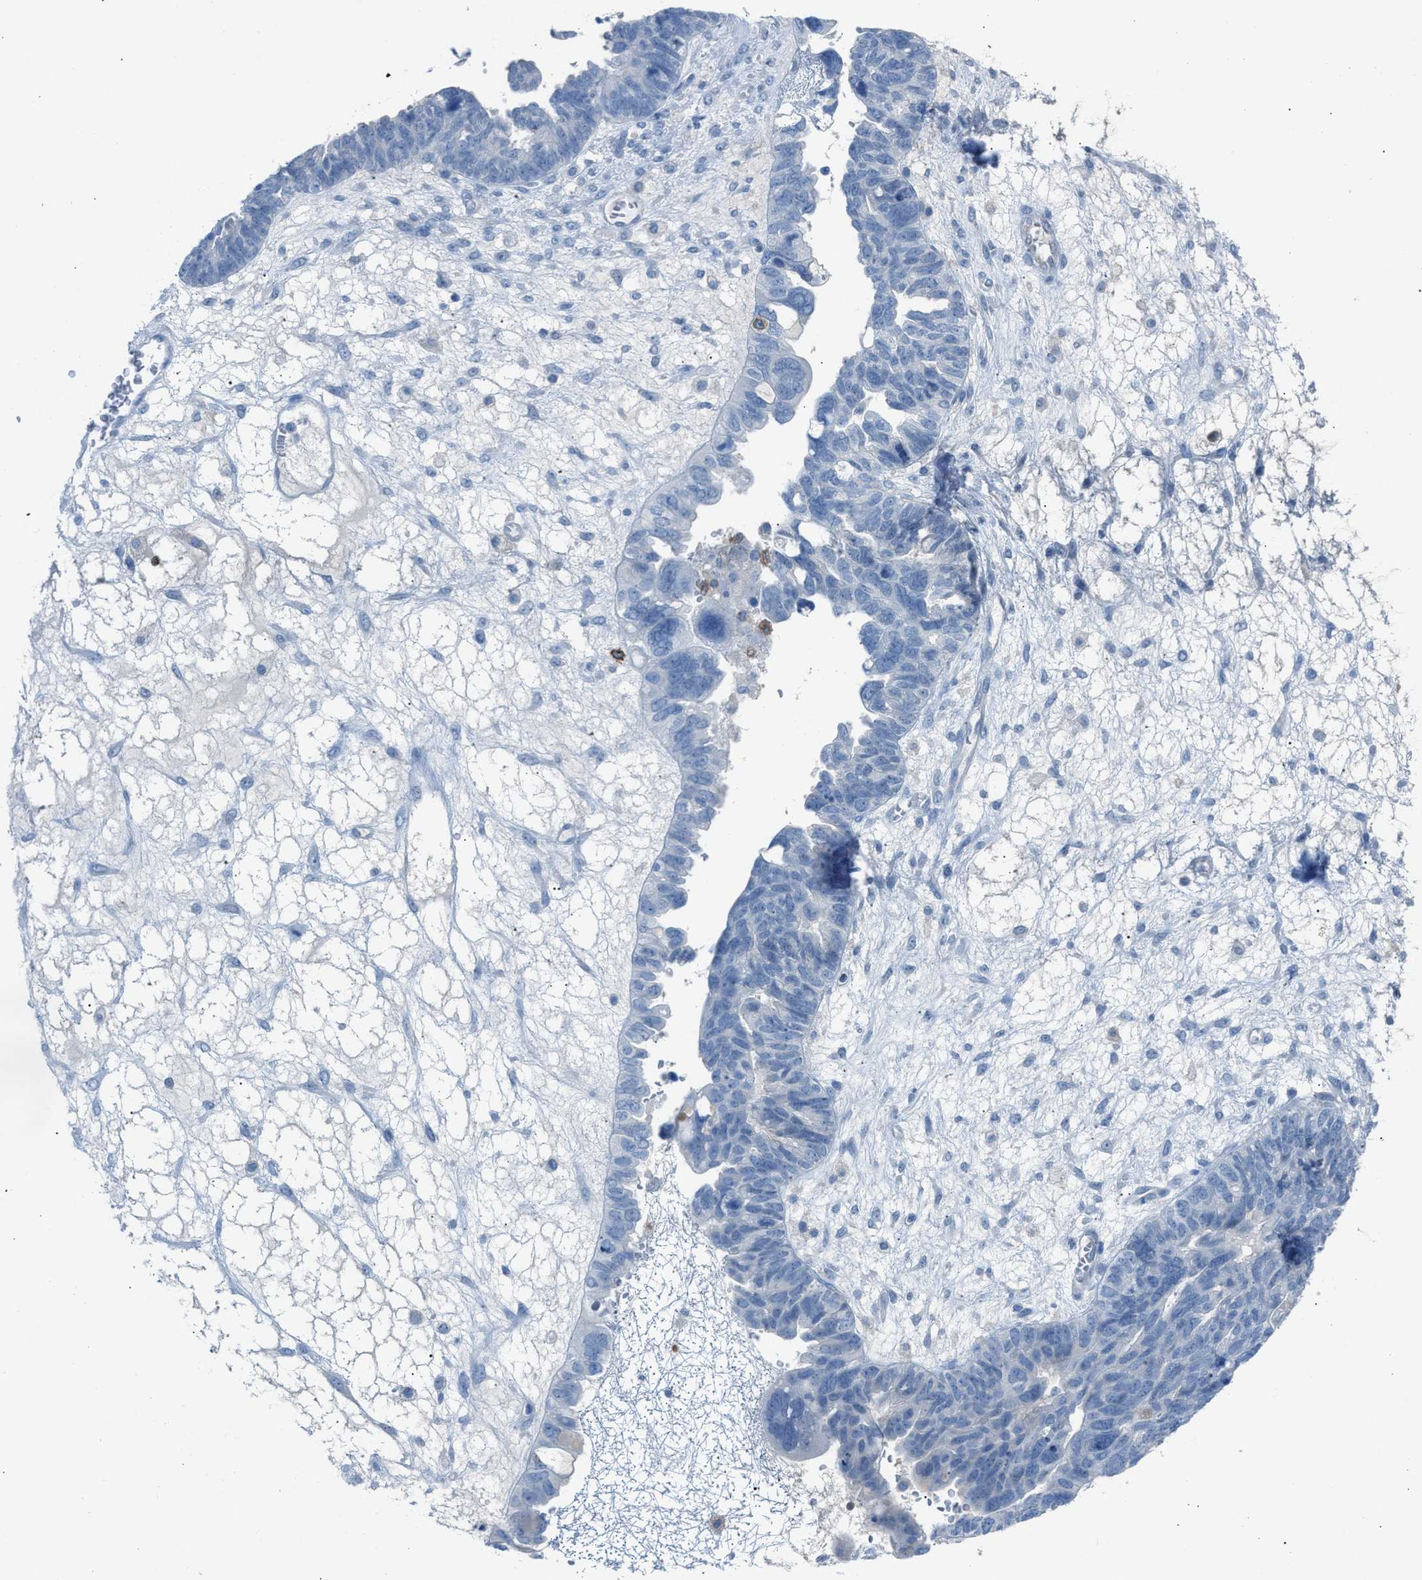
{"staining": {"intensity": "negative", "quantity": "none", "location": "none"}, "tissue": "ovarian cancer", "cell_type": "Tumor cells", "image_type": "cancer", "snomed": [{"axis": "morphology", "description": "Cystadenocarcinoma, serous, NOS"}, {"axis": "topography", "description": "Ovary"}], "caption": "Ovarian serous cystadenocarcinoma was stained to show a protein in brown. There is no significant positivity in tumor cells.", "gene": "CLEC10A", "patient": {"sex": "female", "age": 79}}